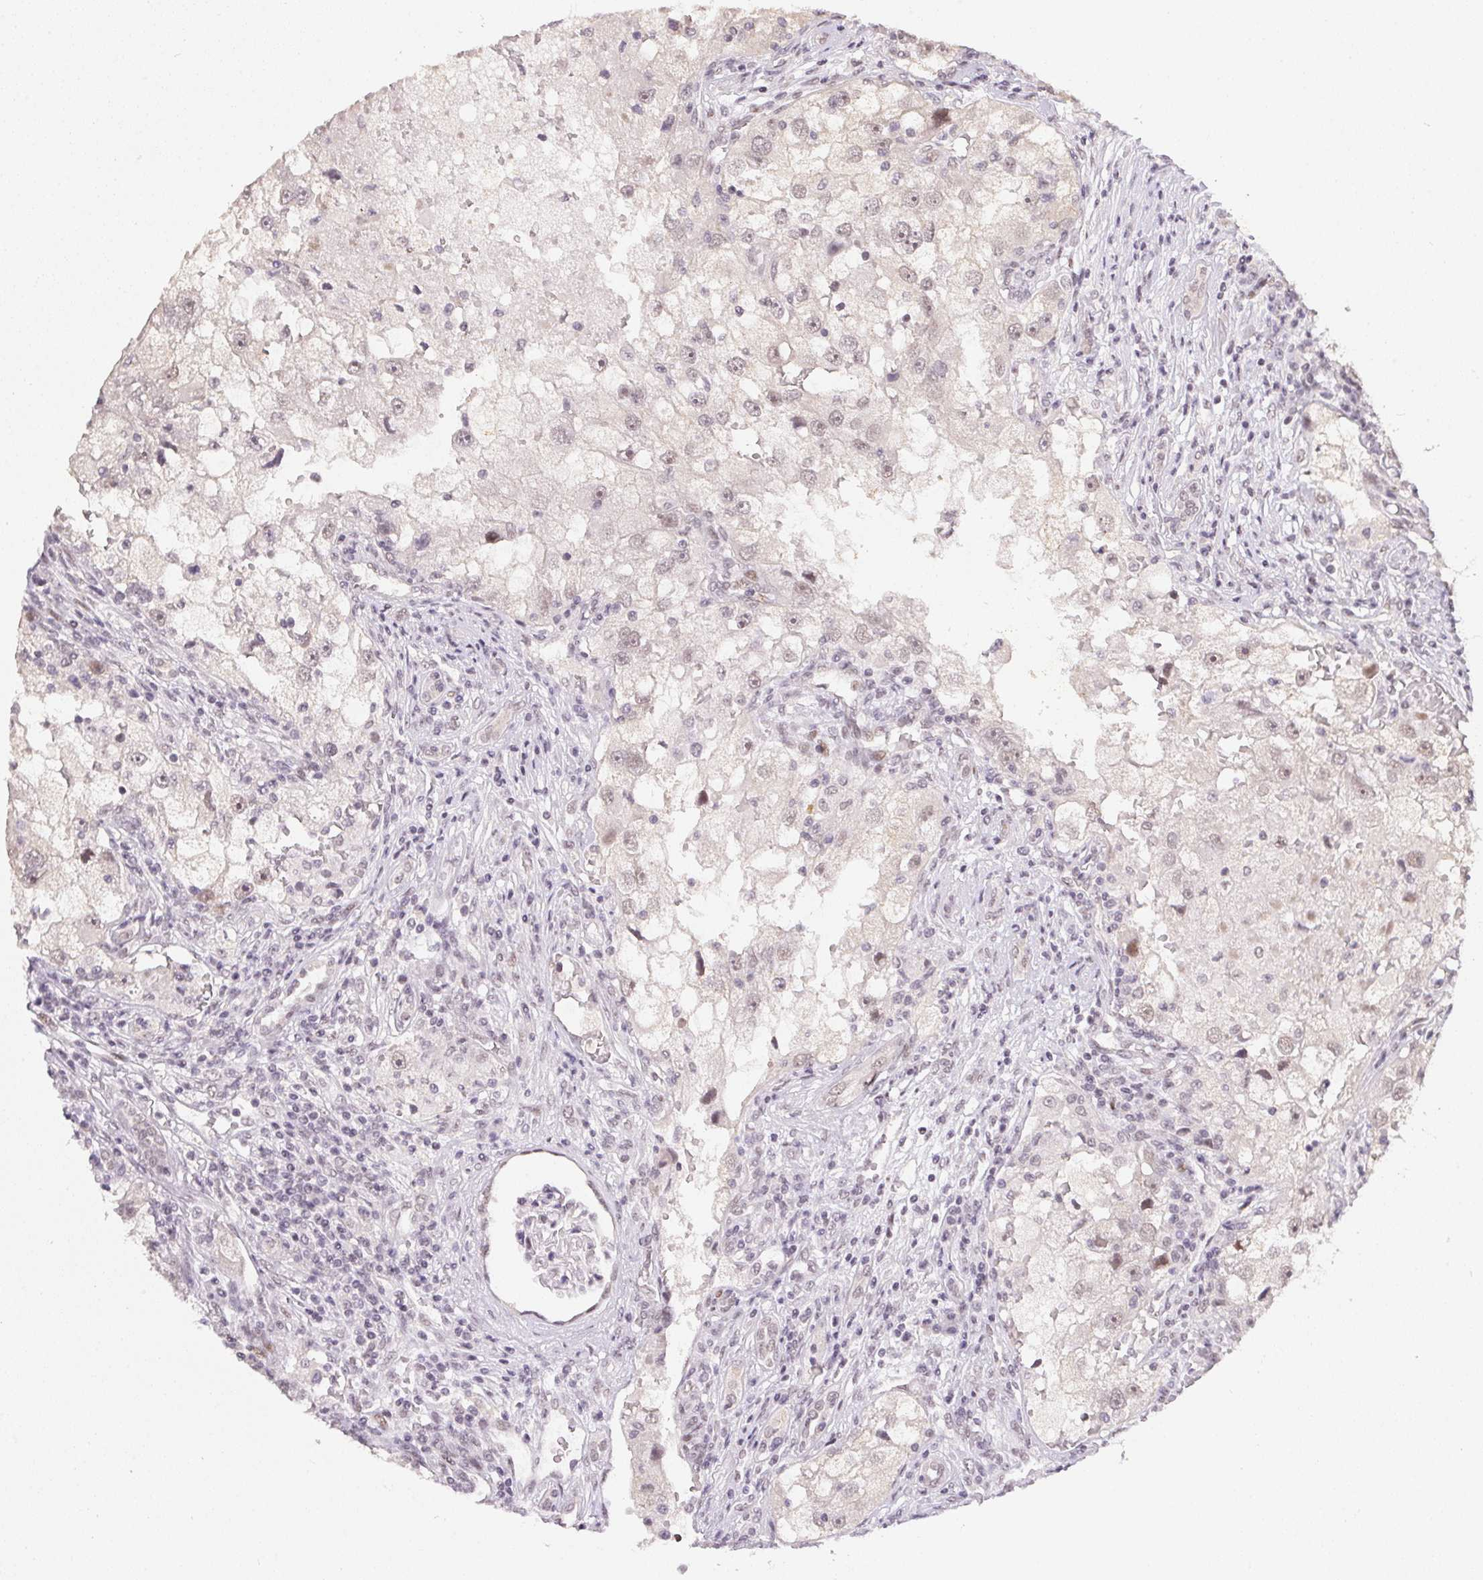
{"staining": {"intensity": "negative", "quantity": "none", "location": "none"}, "tissue": "renal cancer", "cell_type": "Tumor cells", "image_type": "cancer", "snomed": [{"axis": "morphology", "description": "Adenocarcinoma, NOS"}, {"axis": "topography", "description": "Kidney"}], "caption": "Immunohistochemistry of renal cancer (adenocarcinoma) reveals no expression in tumor cells.", "gene": "KDM4D", "patient": {"sex": "male", "age": 63}}